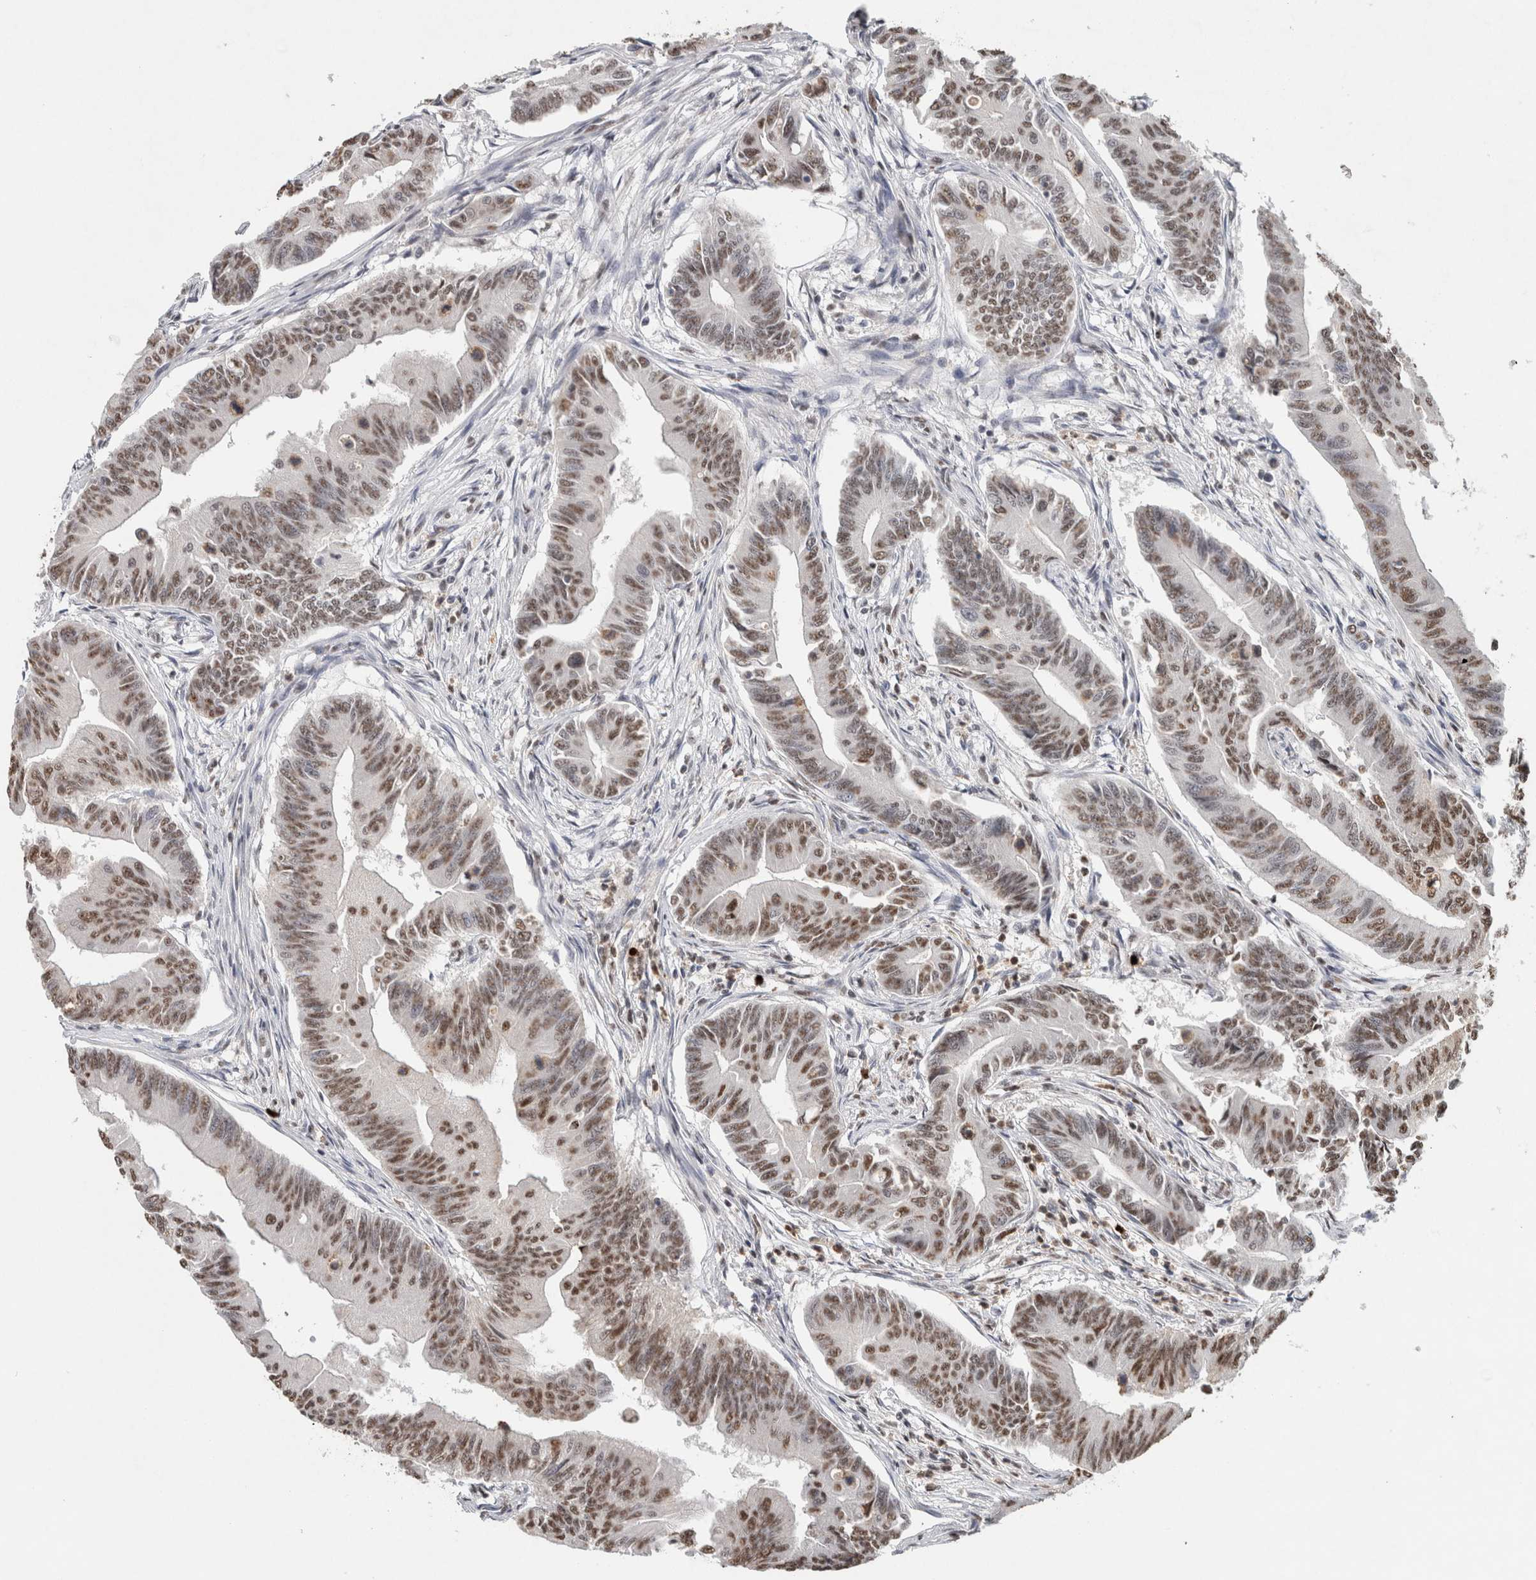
{"staining": {"intensity": "weak", "quantity": ">75%", "location": "nuclear"}, "tissue": "colorectal cancer", "cell_type": "Tumor cells", "image_type": "cancer", "snomed": [{"axis": "morphology", "description": "Adenoma, NOS"}, {"axis": "morphology", "description": "Adenocarcinoma, NOS"}, {"axis": "topography", "description": "Colon"}], "caption": "Immunohistochemistry image of human colorectal adenoma stained for a protein (brown), which shows low levels of weak nuclear staining in about >75% of tumor cells.", "gene": "RPS6KA2", "patient": {"sex": "male", "age": 79}}